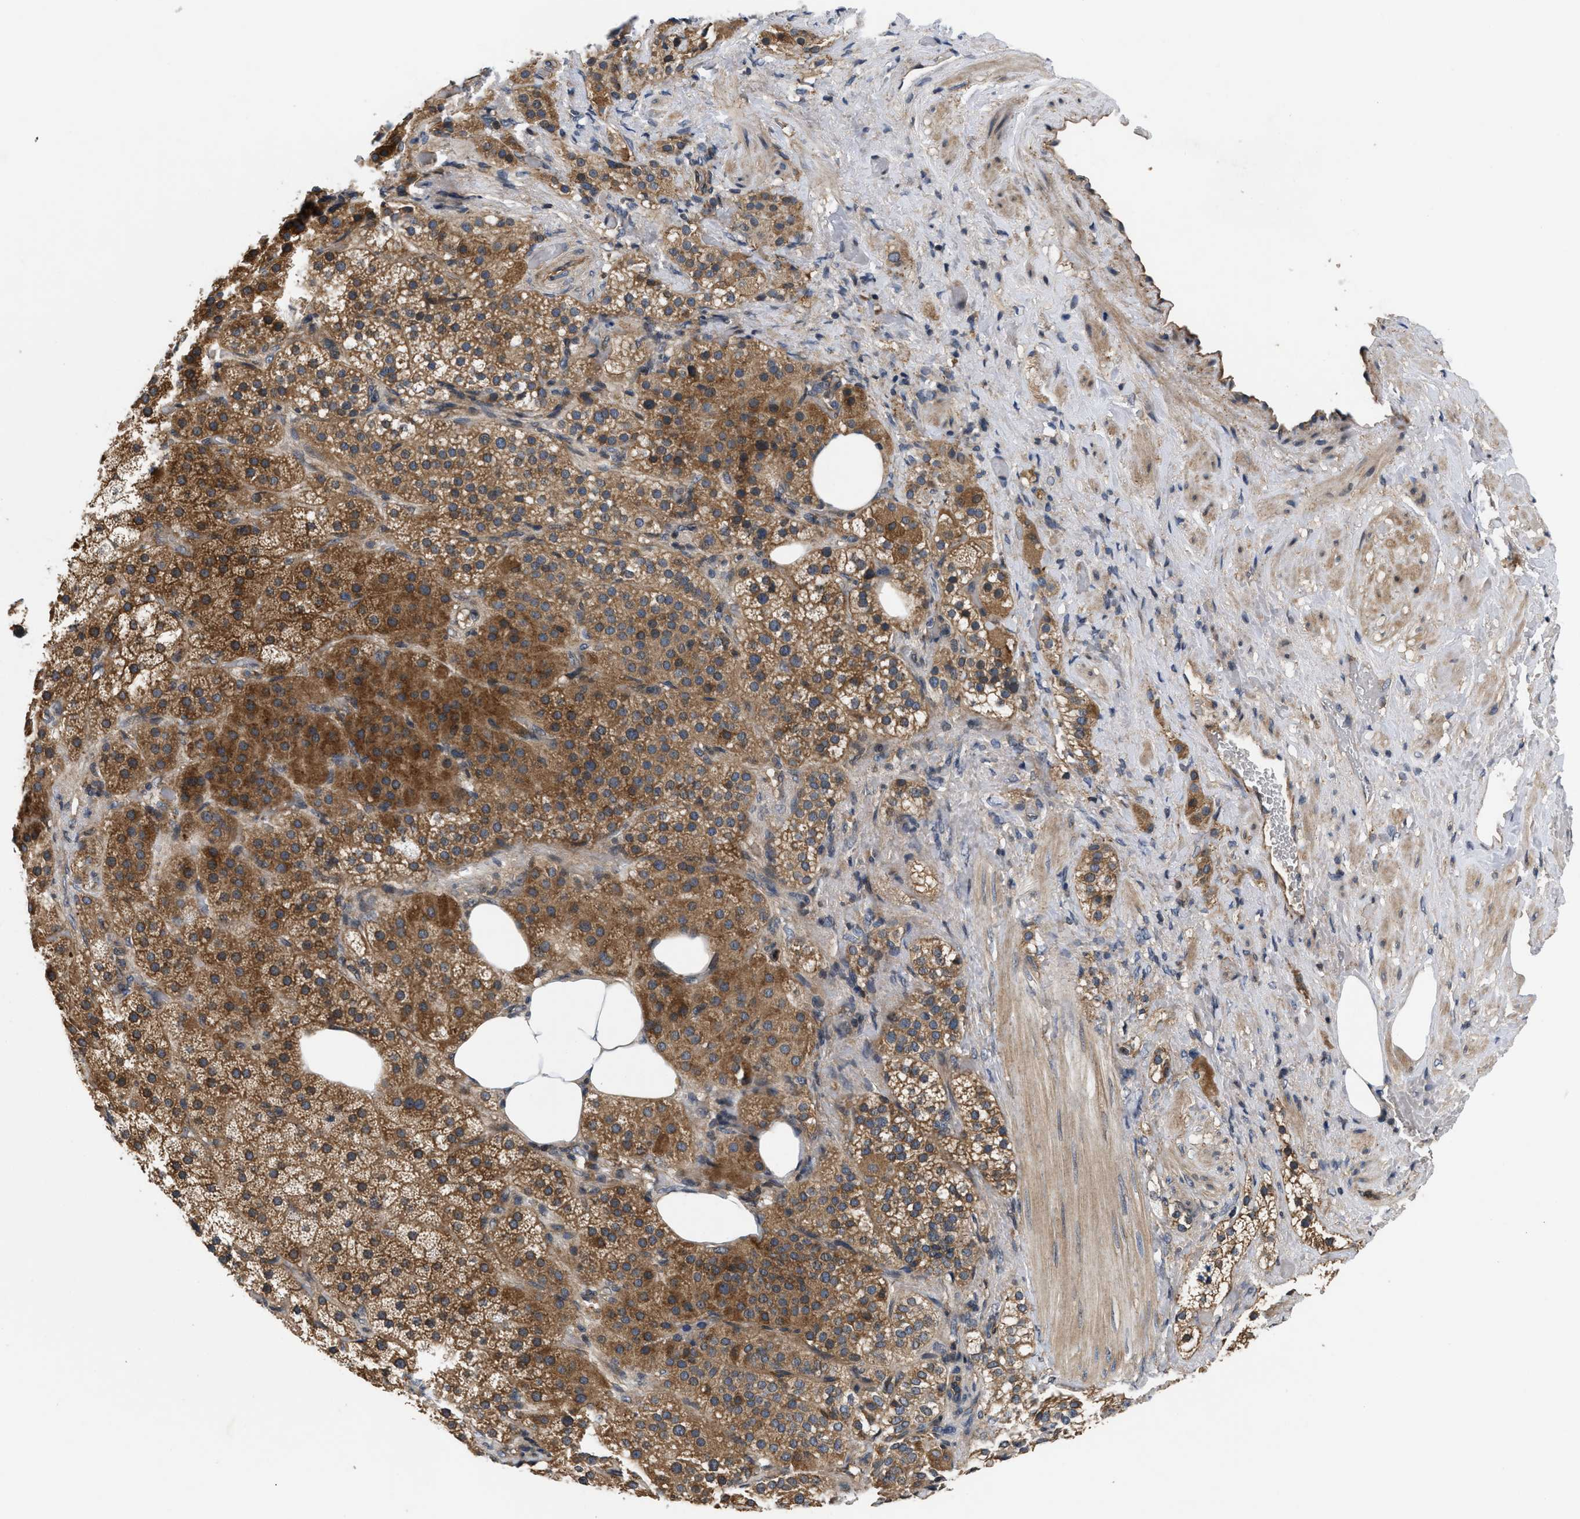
{"staining": {"intensity": "moderate", "quantity": ">75%", "location": "cytoplasmic/membranous,nuclear"}, "tissue": "adrenal gland", "cell_type": "Glandular cells", "image_type": "normal", "snomed": [{"axis": "morphology", "description": "Normal tissue, NOS"}, {"axis": "topography", "description": "Adrenal gland"}], "caption": "Adrenal gland stained with a brown dye exhibits moderate cytoplasmic/membranous,nuclear positive positivity in about >75% of glandular cells.", "gene": "HMGCR", "patient": {"sex": "female", "age": 59}}